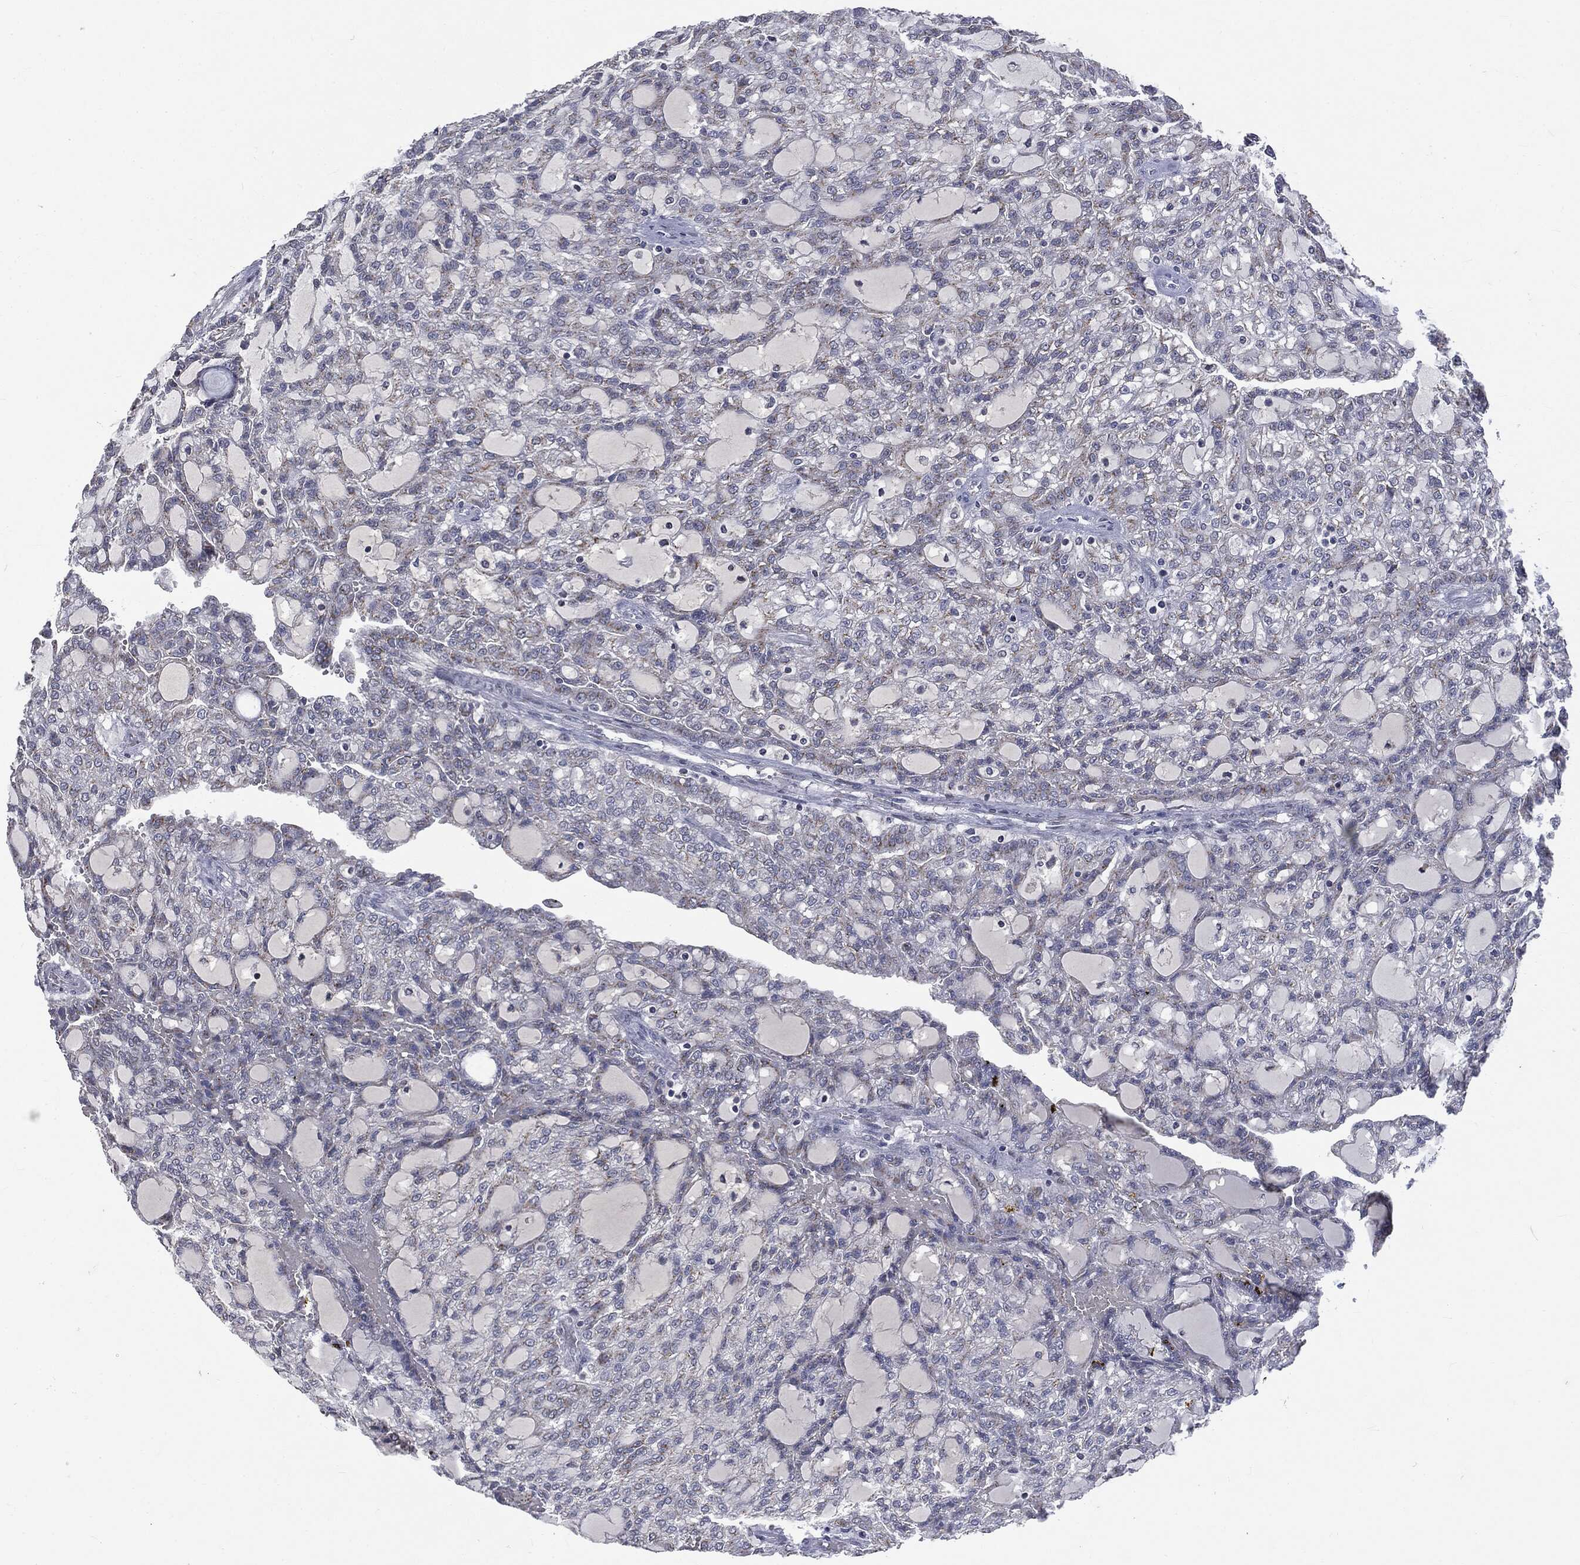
{"staining": {"intensity": "negative", "quantity": "none", "location": "none"}, "tissue": "renal cancer", "cell_type": "Tumor cells", "image_type": "cancer", "snomed": [{"axis": "morphology", "description": "Adenocarcinoma, NOS"}, {"axis": "topography", "description": "Kidney"}], "caption": "A high-resolution photomicrograph shows IHC staining of renal adenocarcinoma, which shows no significant positivity in tumor cells. (DAB IHC visualized using brightfield microscopy, high magnification).", "gene": "CASD1", "patient": {"sex": "male", "age": 63}}